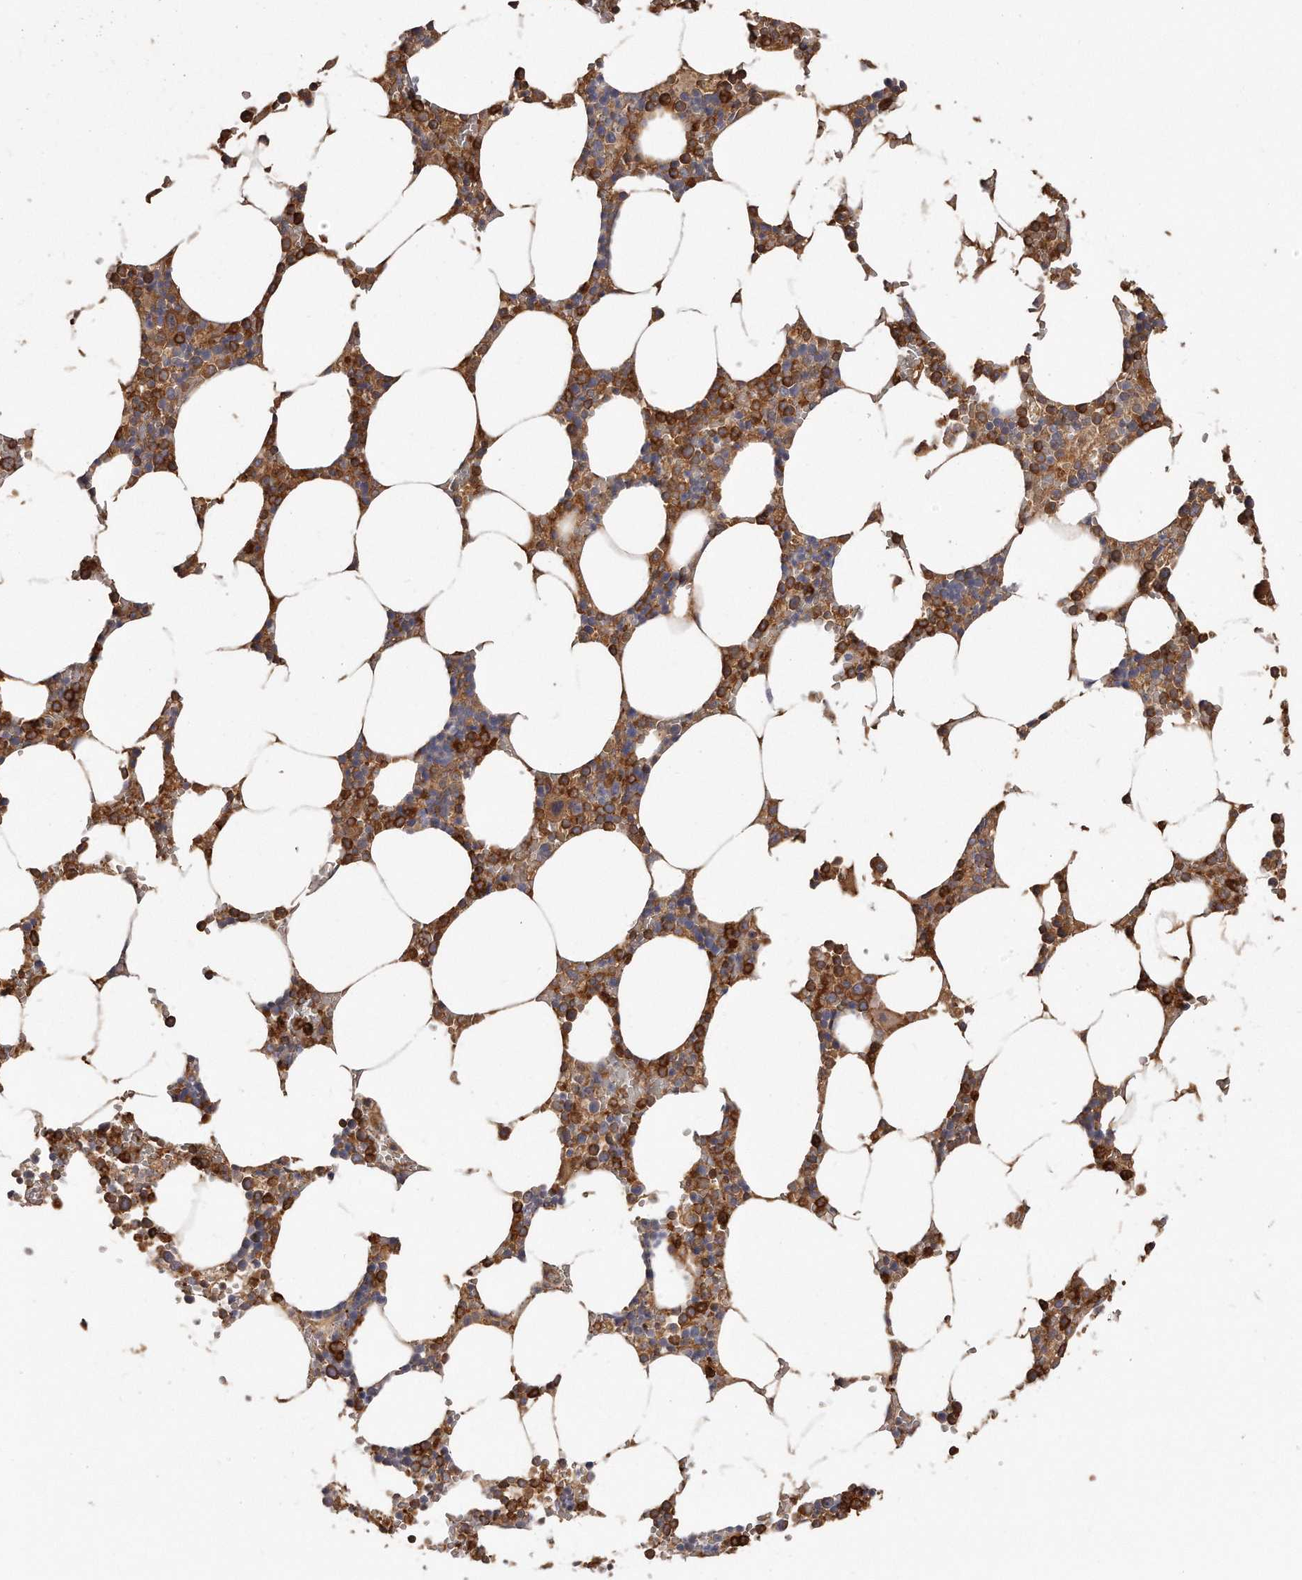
{"staining": {"intensity": "strong", "quantity": "25%-75%", "location": "cytoplasmic/membranous"}, "tissue": "bone marrow", "cell_type": "Hematopoietic cells", "image_type": "normal", "snomed": [{"axis": "morphology", "description": "Normal tissue, NOS"}, {"axis": "topography", "description": "Bone marrow"}], "caption": "DAB (3,3'-diaminobenzidine) immunohistochemical staining of normal human bone marrow displays strong cytoplasmic/membranous protein staining in approximately 25%-75% of hematopoietic cells. (Stains: DAB in brown, nuclei in blue, Microscopy: brightfield microscopy at high magnification).", "gene": "CAP1", "patient": {"sex": "male", "age": 70}}